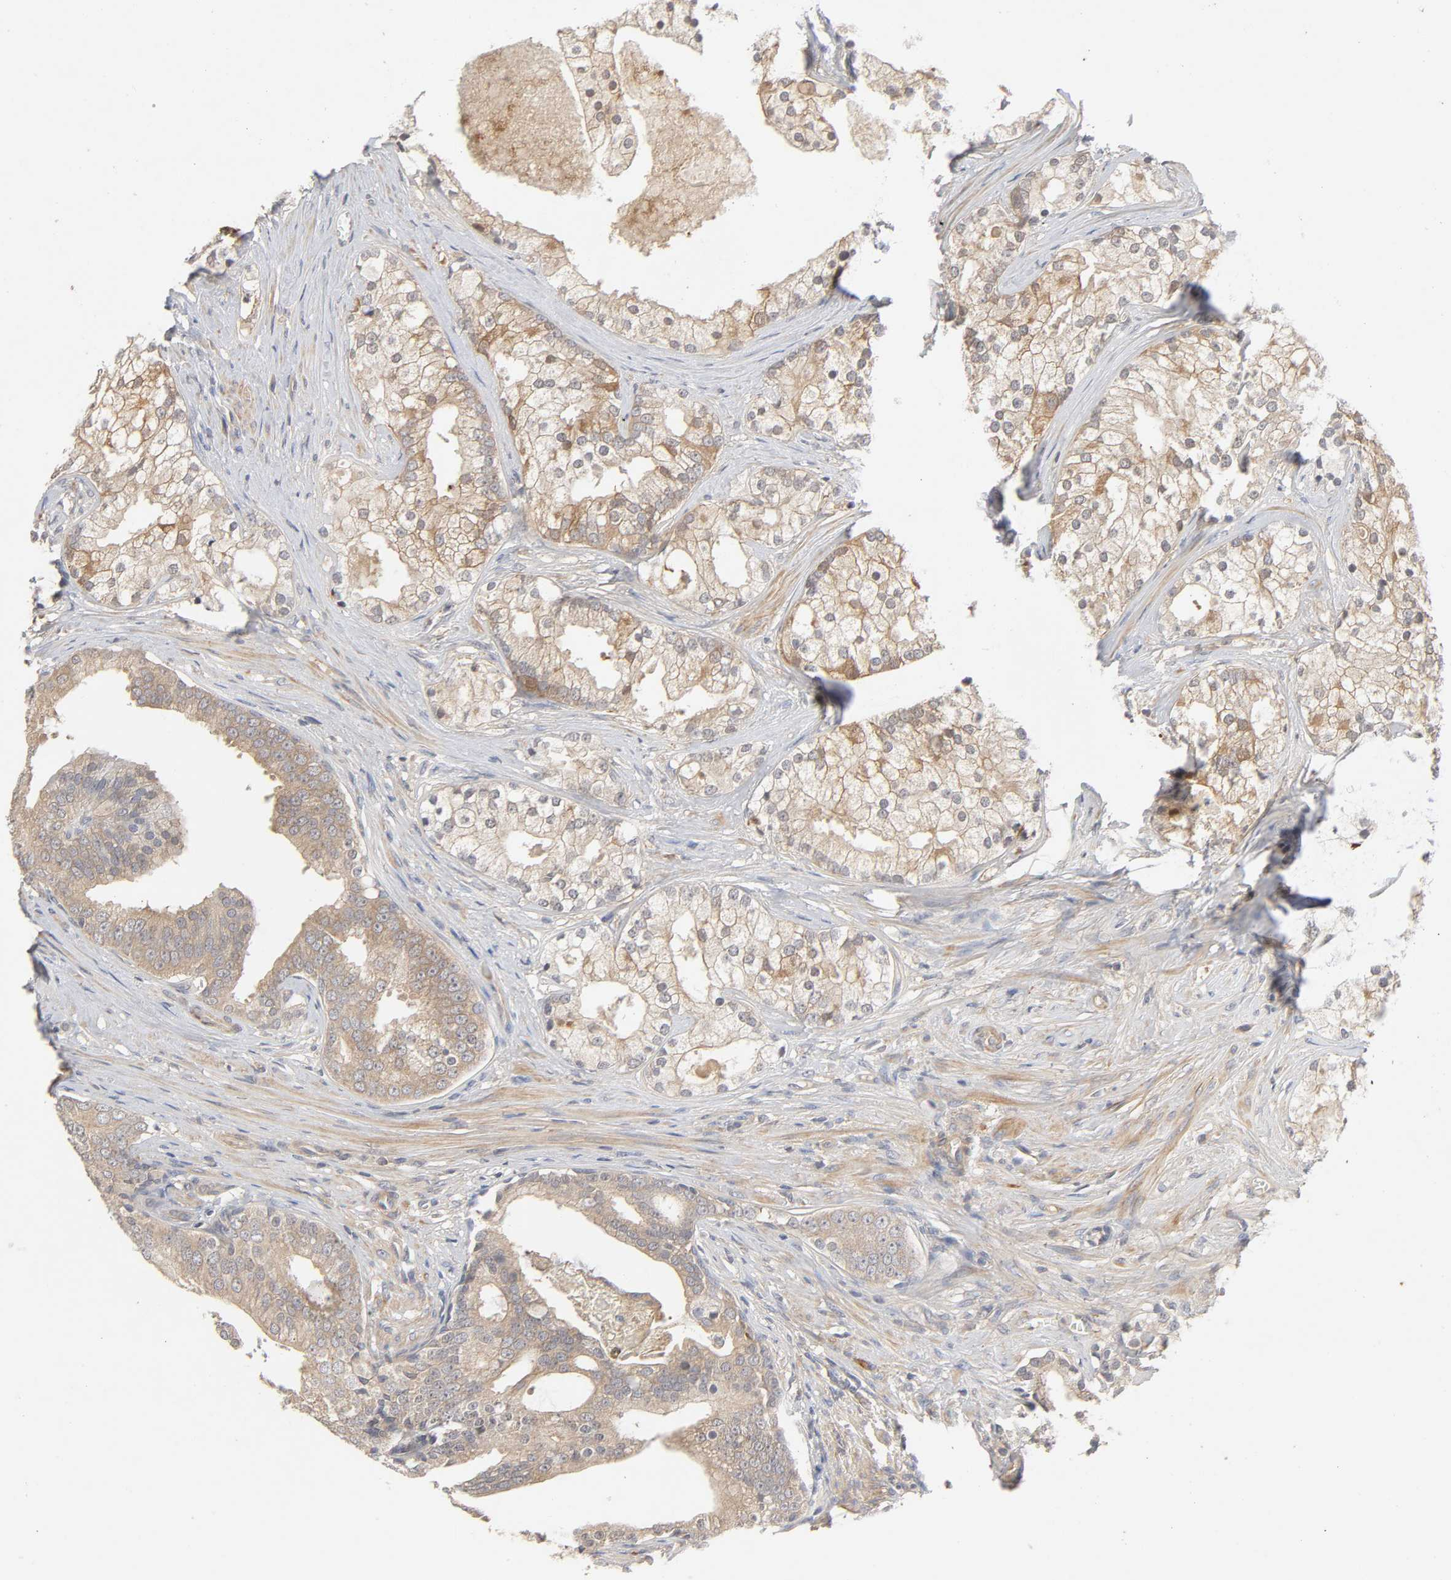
{"staining": {"intensity": "moderate", "quantity": ">75%", "location": "cytoplasmic/membranous"}, "tissue": "prostate cancer", "cell_type": "Tumor cells", "image_type": "cancer", "snomed": [{"axis": "morphology", "description": "Adenocarcinoma, Low grade"}, {"axis": "topography", "description": "Prostate"}], "caption": "DAB (3,3'-diaminobenzidine) immunohistochemical staining of prostate cancer (low-grade adenocarcinoma) demonstrates moderate cytoplasmic/membranous protein positivity in approximately >75% of tumor cells.", "gene": "CPB2", "patient": {"sex": "male", "age": 58}}